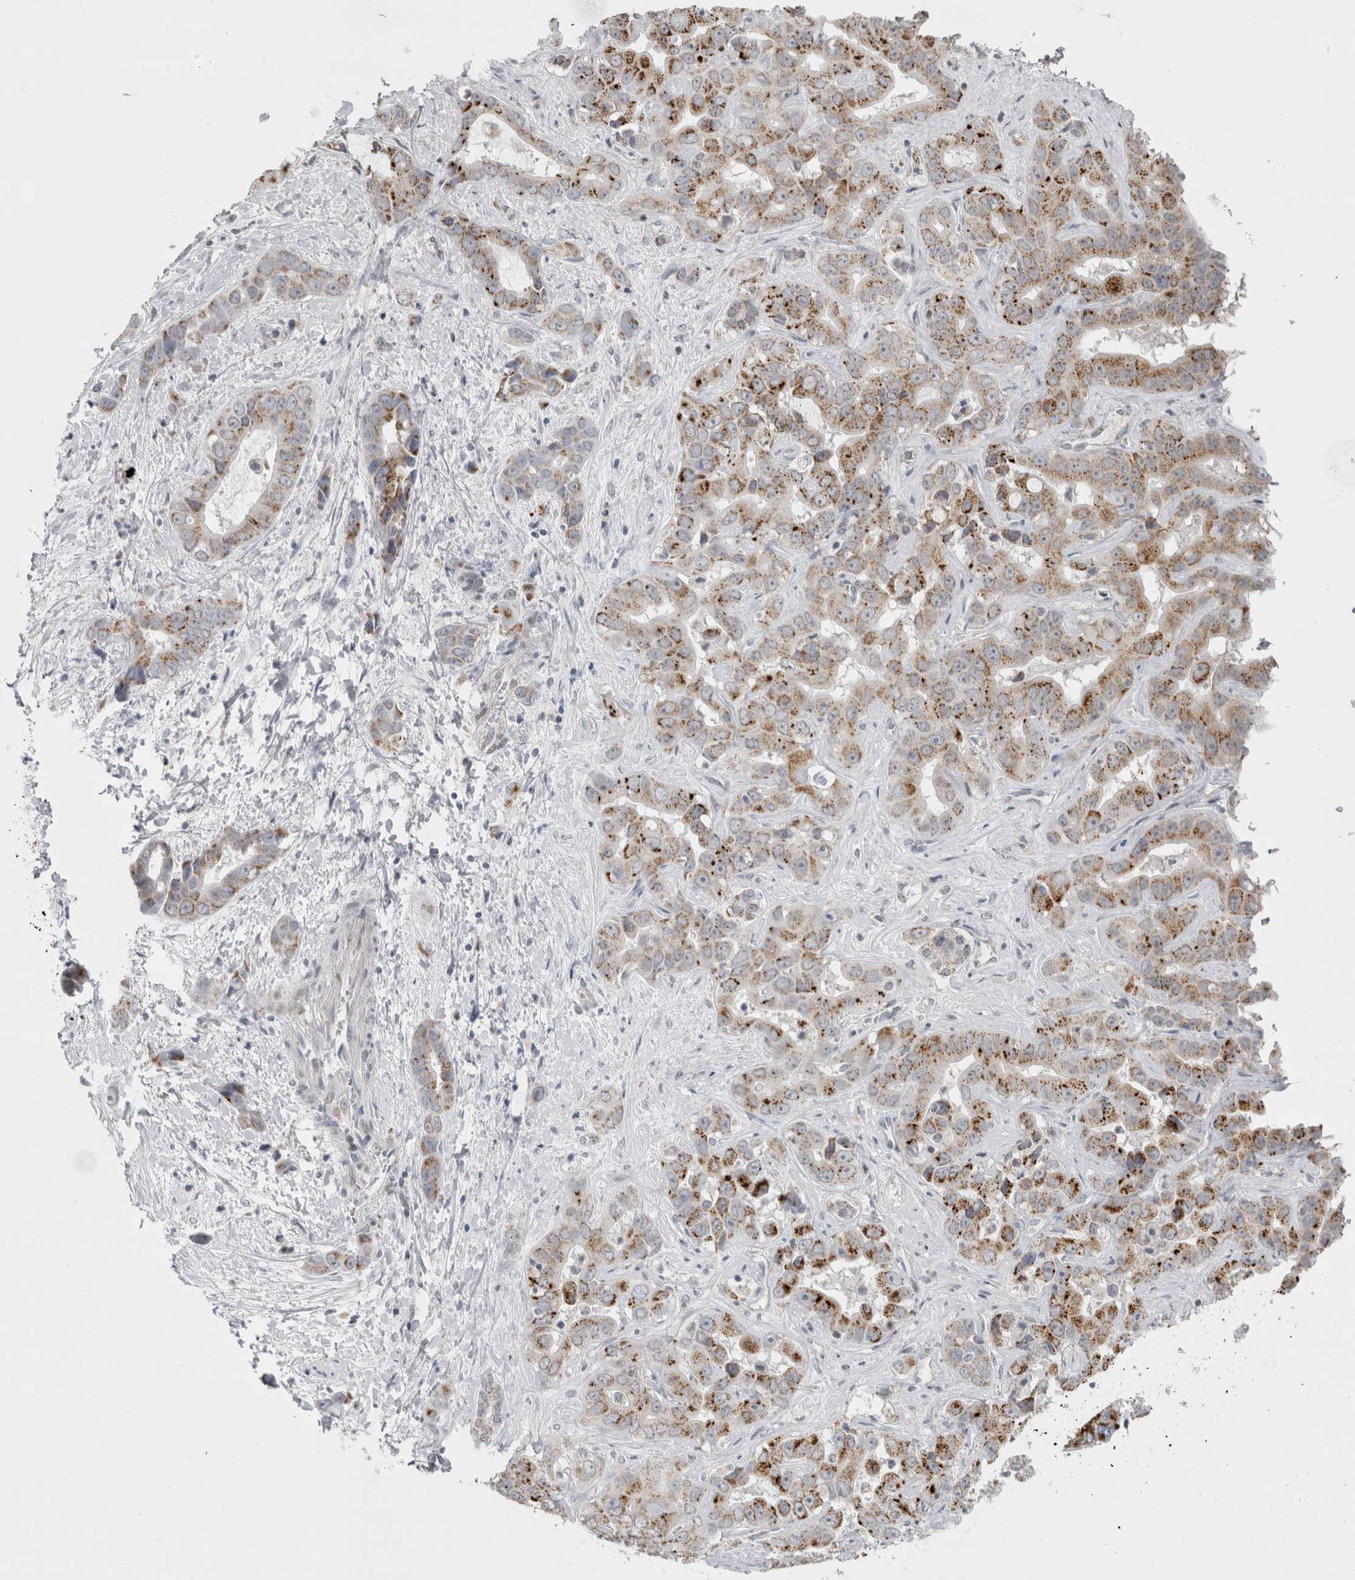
{"staining": {"intensity": "moderate", "quantity": ">75%", "location": "cytoplasmic/membranous"}, "tissue": "liver cancer", "cell_type": "Tumor cells", "image_type": "cancer", "snomed": [{"axis": "morphology", "description": "Cholangiocarcinoma"}, {"axis": "topography", "description": "Liver"}], "caption": "Moderate cytoplasmic/membranous protein positivity is appreciated in approximately >75% of tumor cells in liver cancer.", "gene": "PLIN1", "patient": {"sex": "female", "age": 52}}